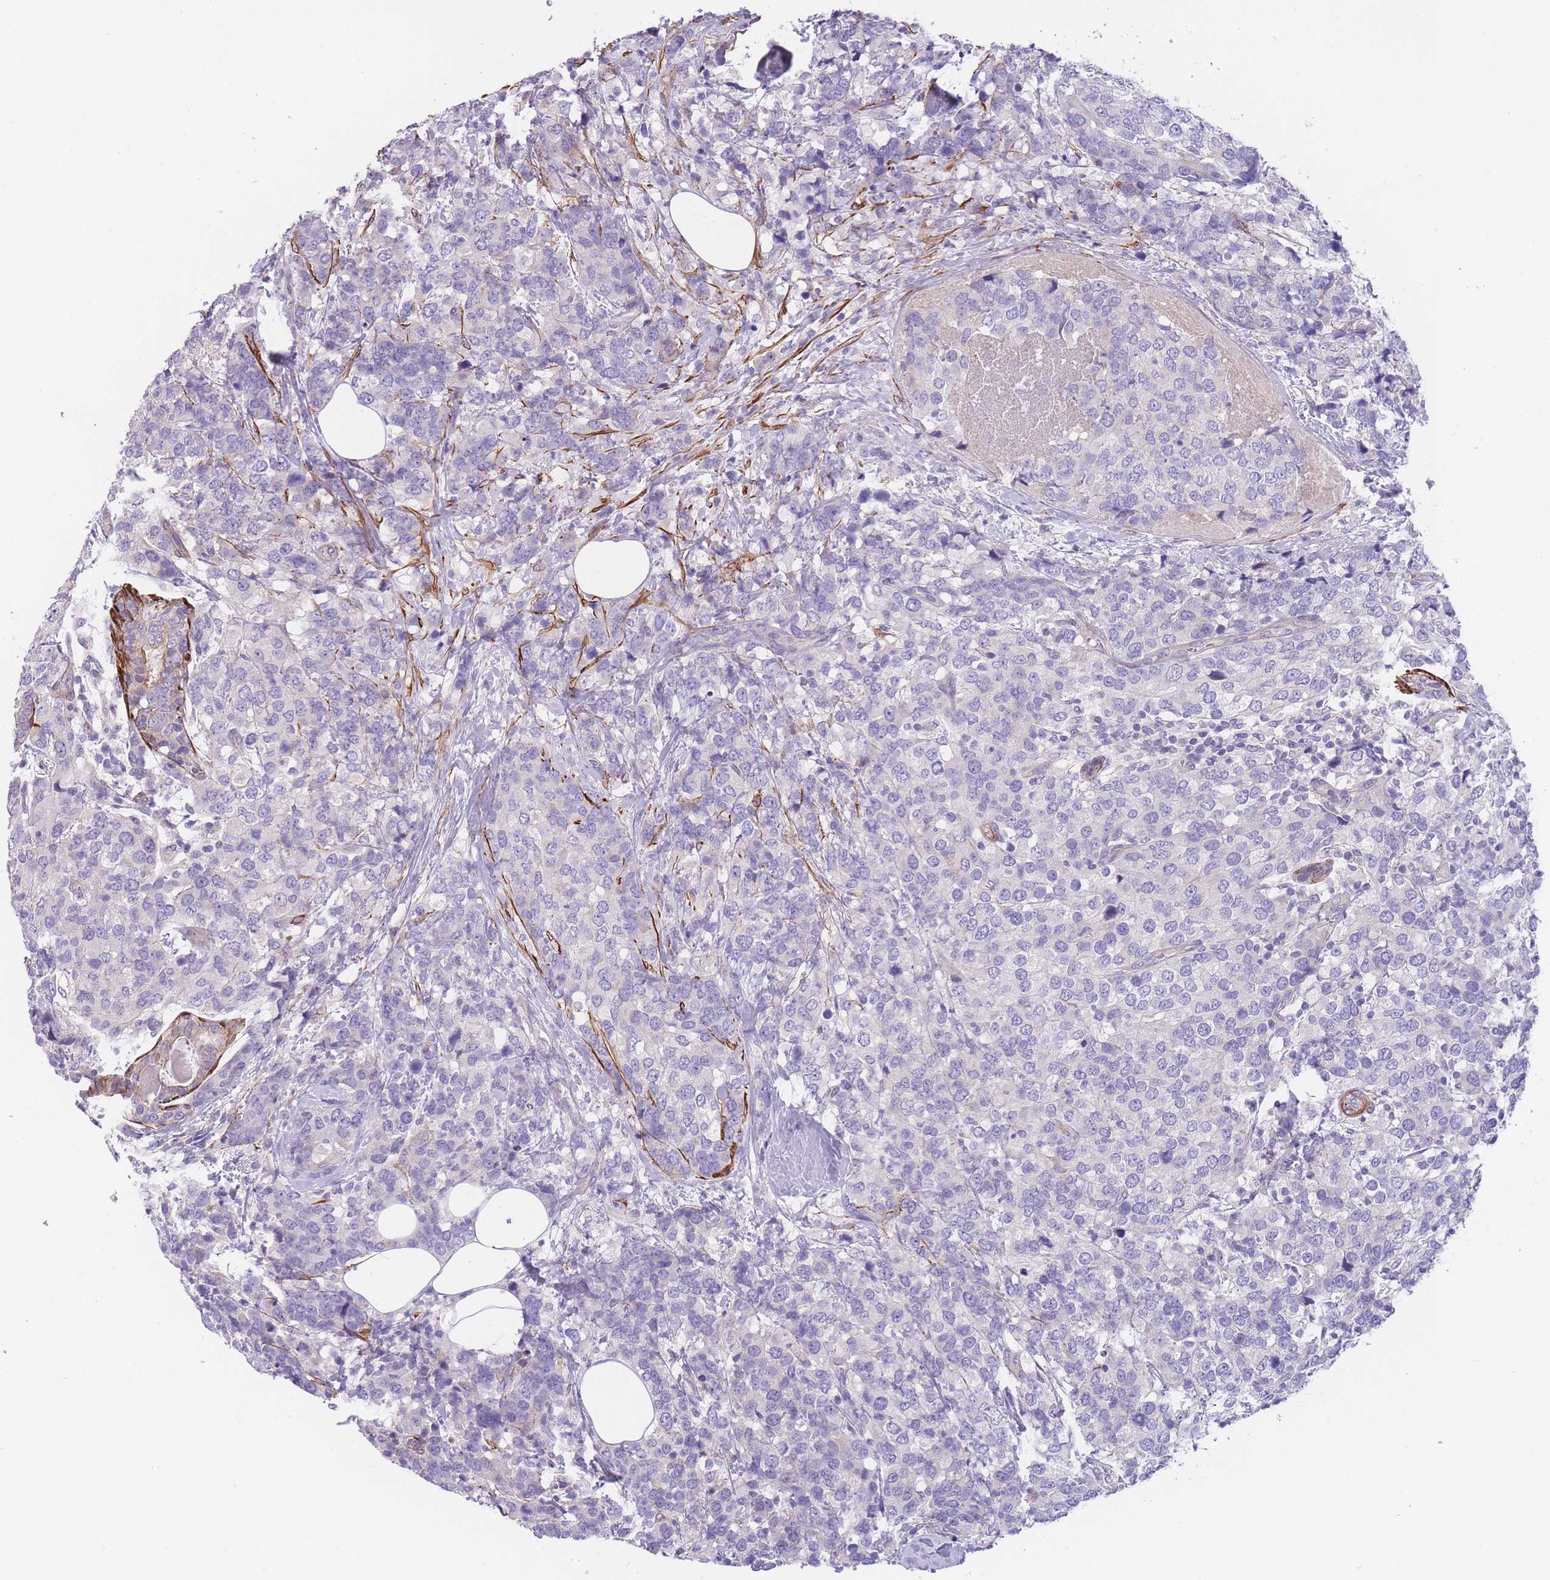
{"staining": {"intensity": "negative", "quantity": "none", "location": "none"}, "tissue": "breast cancer", "cell_type": "Tumor cells", "image_type": "cancer", "snomed": [{"axis": "morphology", "description": "Lobular carcinoma"}, {"axis": "topography", "description": "Breast"}], "caption": "Tumor cells are negative for brown protein staining in breast cancer (lobular carcinoma). Brightfield microscopy of immunohistochemistry stained with DAB (3,3'-diaminobenzidine) (brown) and hematoxylin (blue), captured at high magnification.", "gene": "FAM124A", "patient": {"sex": "female", "age": 59}}